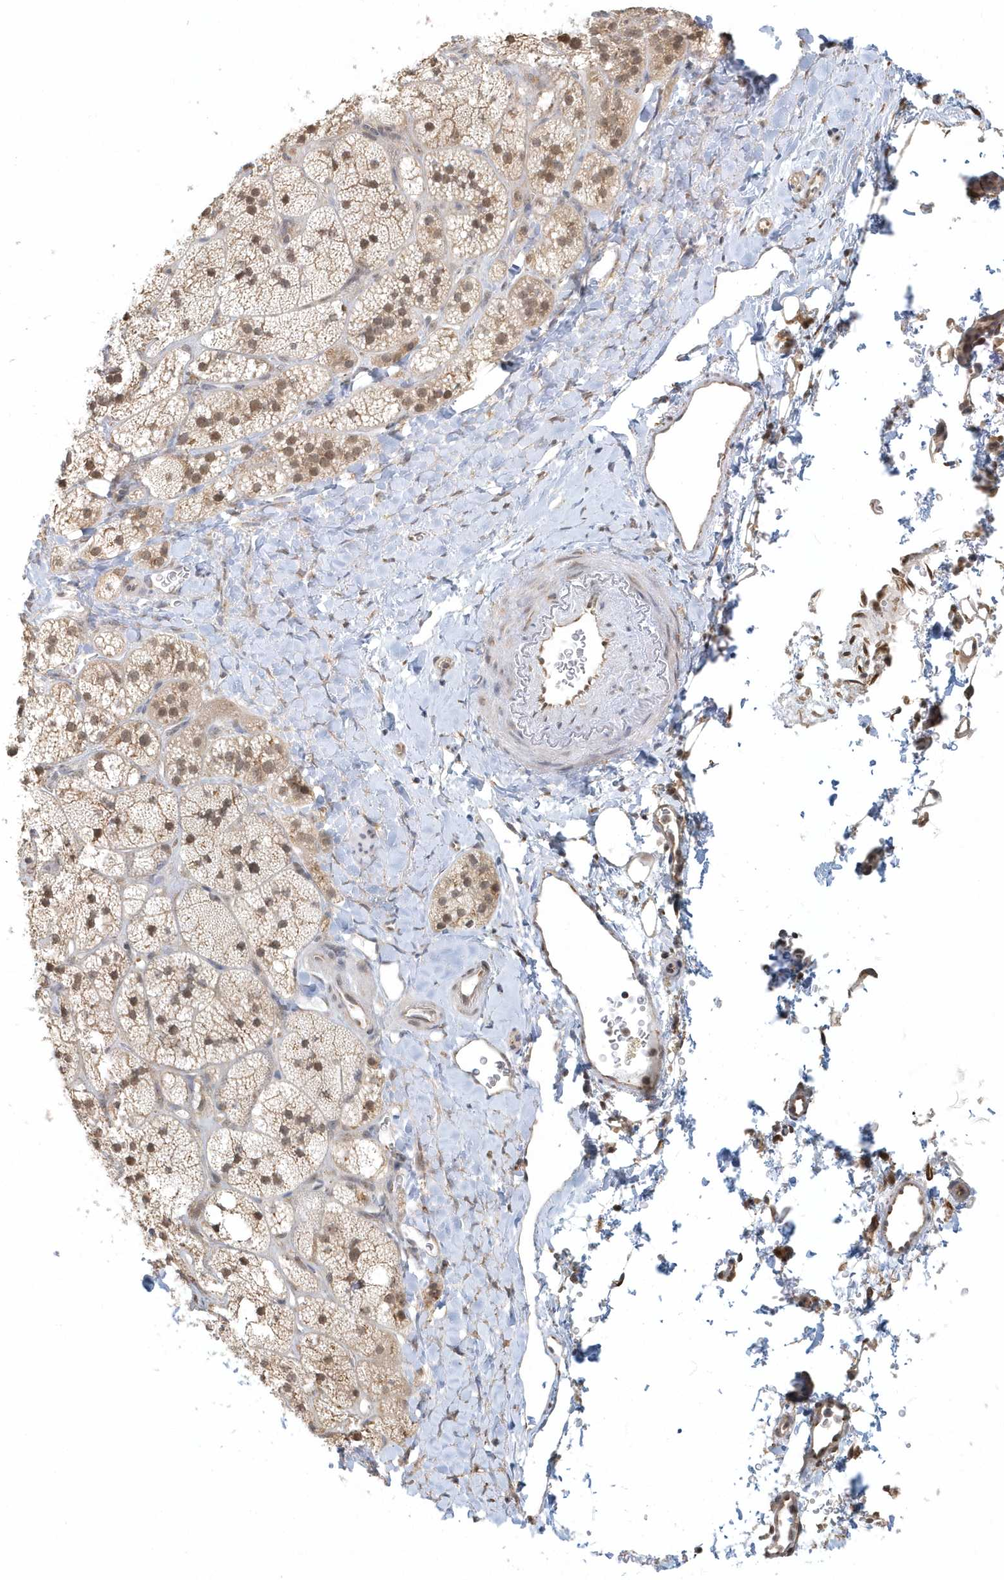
{"staining": {"intensity": "moderate", "quantity": ">75%", "location": "nuclear"}, "tissue": "adrenal gland", "cell_type": "Glandular cells", "image_type": "normal", "snomed": [{"axis": "morphology", "description": "Normal tissue, NOS"}, {"axis": "topography", "description": "Adrenal gland"}], "caption": "Normal adrenal gland demonstrates moderate nuclear expression in approximately >75% of glandular cells The staining was performed using DAB to visualize the protein expression in brown, while the nuclei were stained in blue with hematoxylin (Magnification: 20x)..", "gene": "PSMD6", "patient": {"sex": "male", "age": 61}}